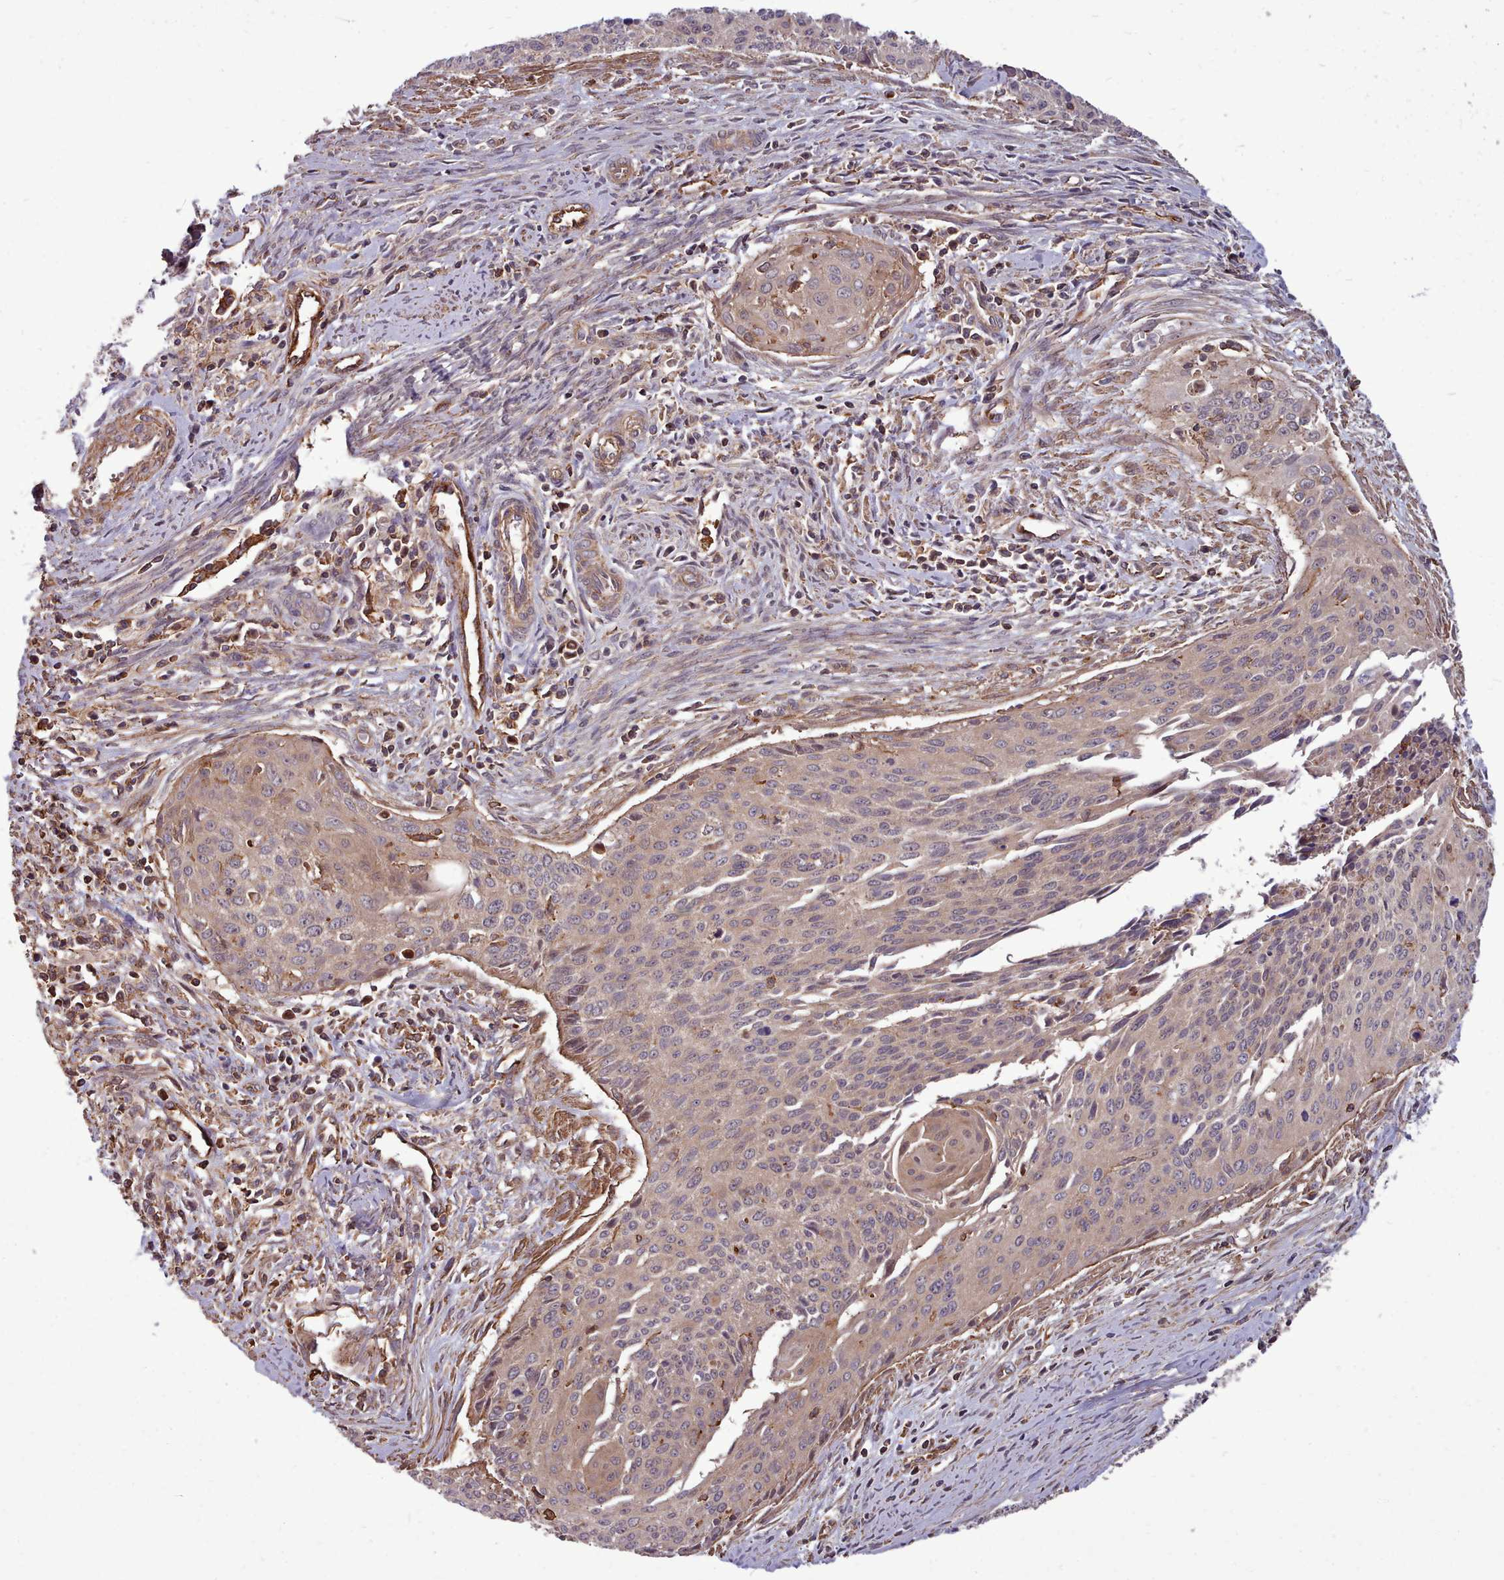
{"staining": {"intensity": "weak", "quantity": ">75%", "location": "cytoplasmic/membranous"}, "tissue": "cervical cancer", "cell_type": "Tumor cells", "image_type": "cancer", "snomed": [{"axis": "morphology", "description": "Squamous cell carcinoma, NOS"}, {"axis": "topography", "description": "Cervix"}], "caption": "Cervical squamous cell carcinoma stained with immunohistochemistry (IHC) shows weak cytoplasmic/membranous positivity in approximately >75% of tumor cells.", "gene": "STUB1", "patient": {"sex": "female", "age": 55}}